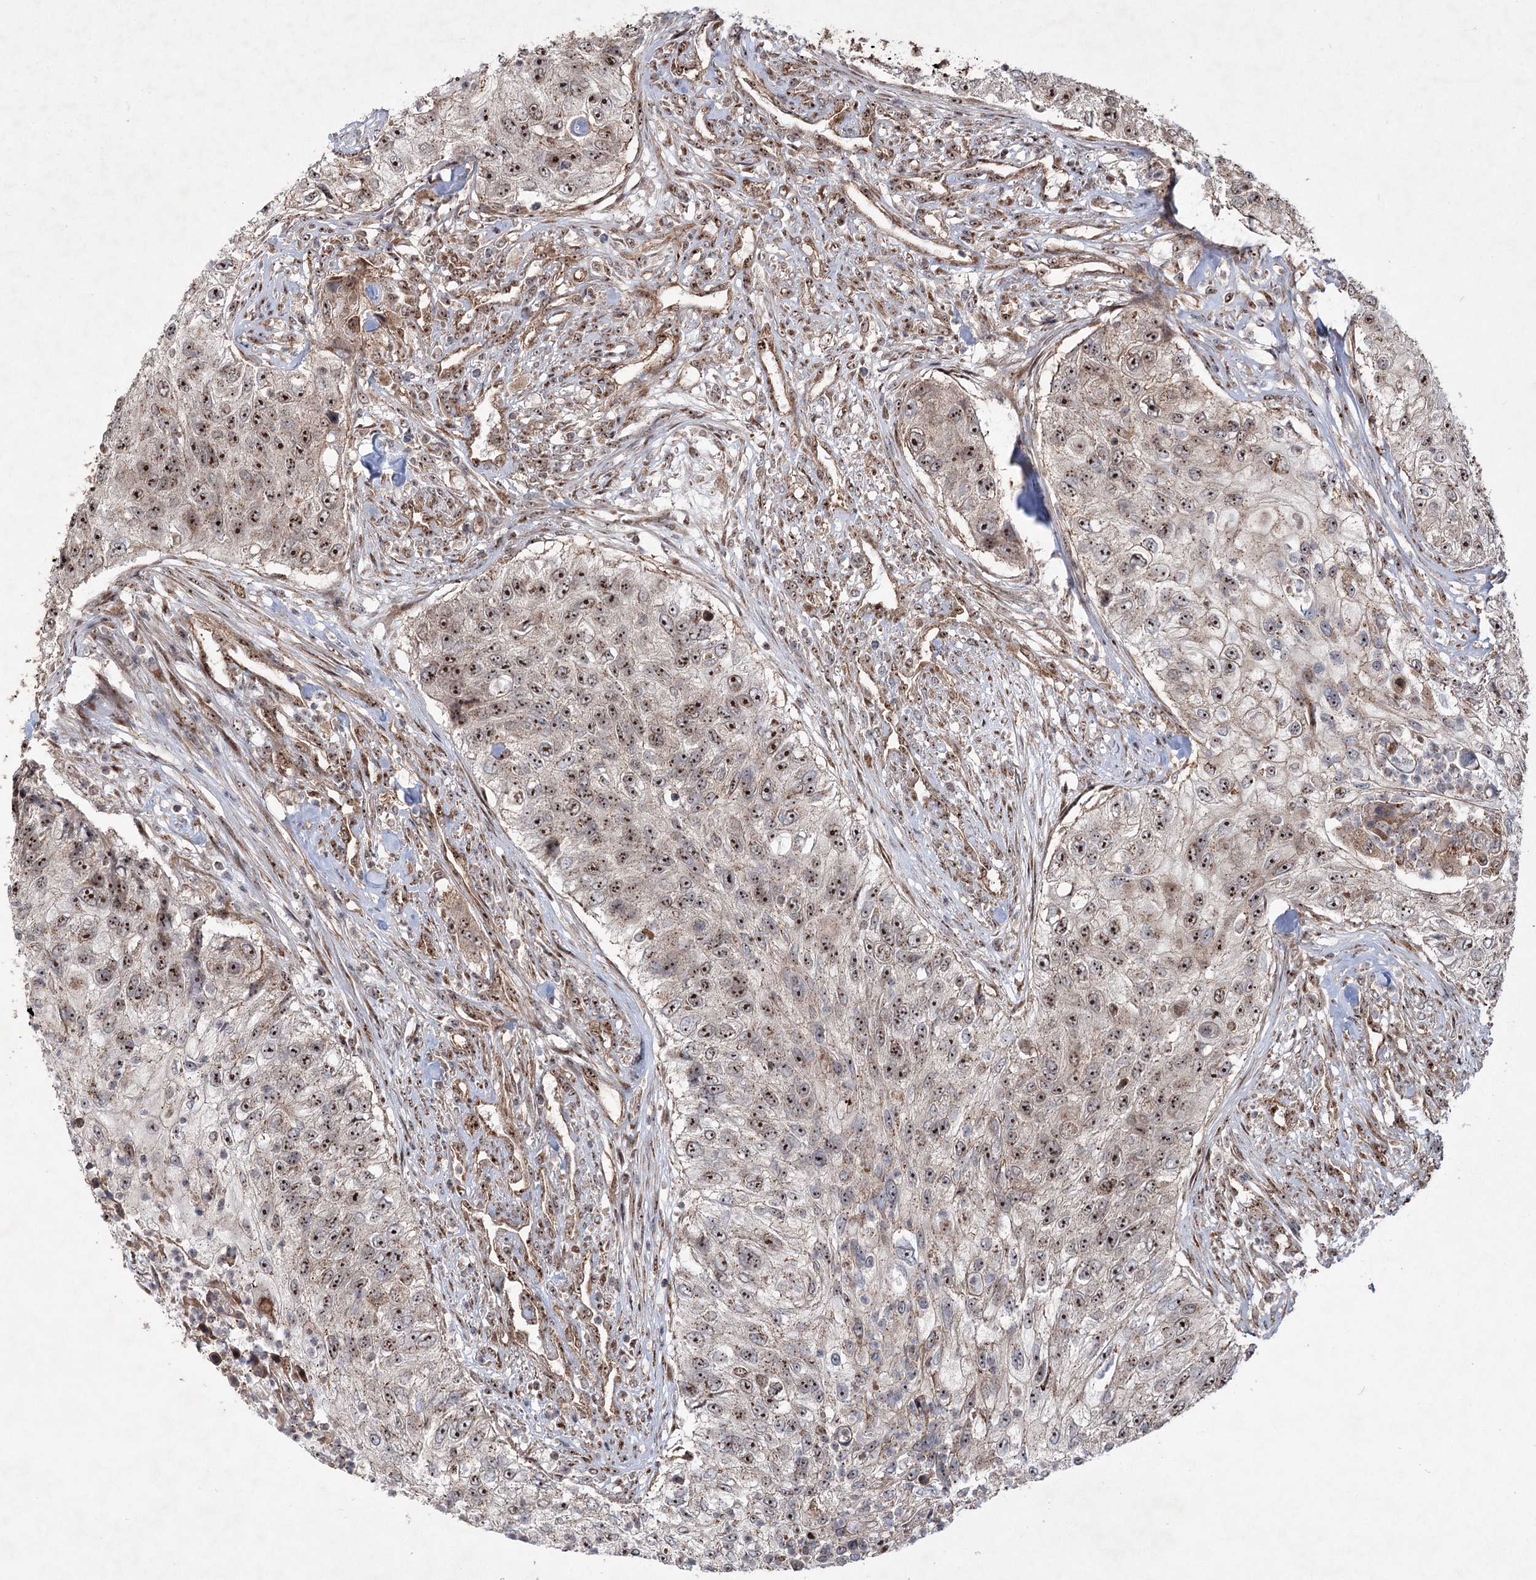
{"staining": {"intensity": "moderate", "quantity": ">75%", "location": "nuclear"}, "tissue": "urothelial cancer", "cell_type": "Tumor cells", "image_type": "cancer", "snomed": [{"axis": "morphology", "description": "Urothelial carcinoma, High grade"}, {"axis": "topography", "description": "Urinary bladder"}], "caption": "Immunohistochemical staining of urothelial cancer reveals moderate nuclear protein staining in about >75% of tumor cells.", "gene": "SERINC5", "patient": {"sex": "female", "age": 60}}